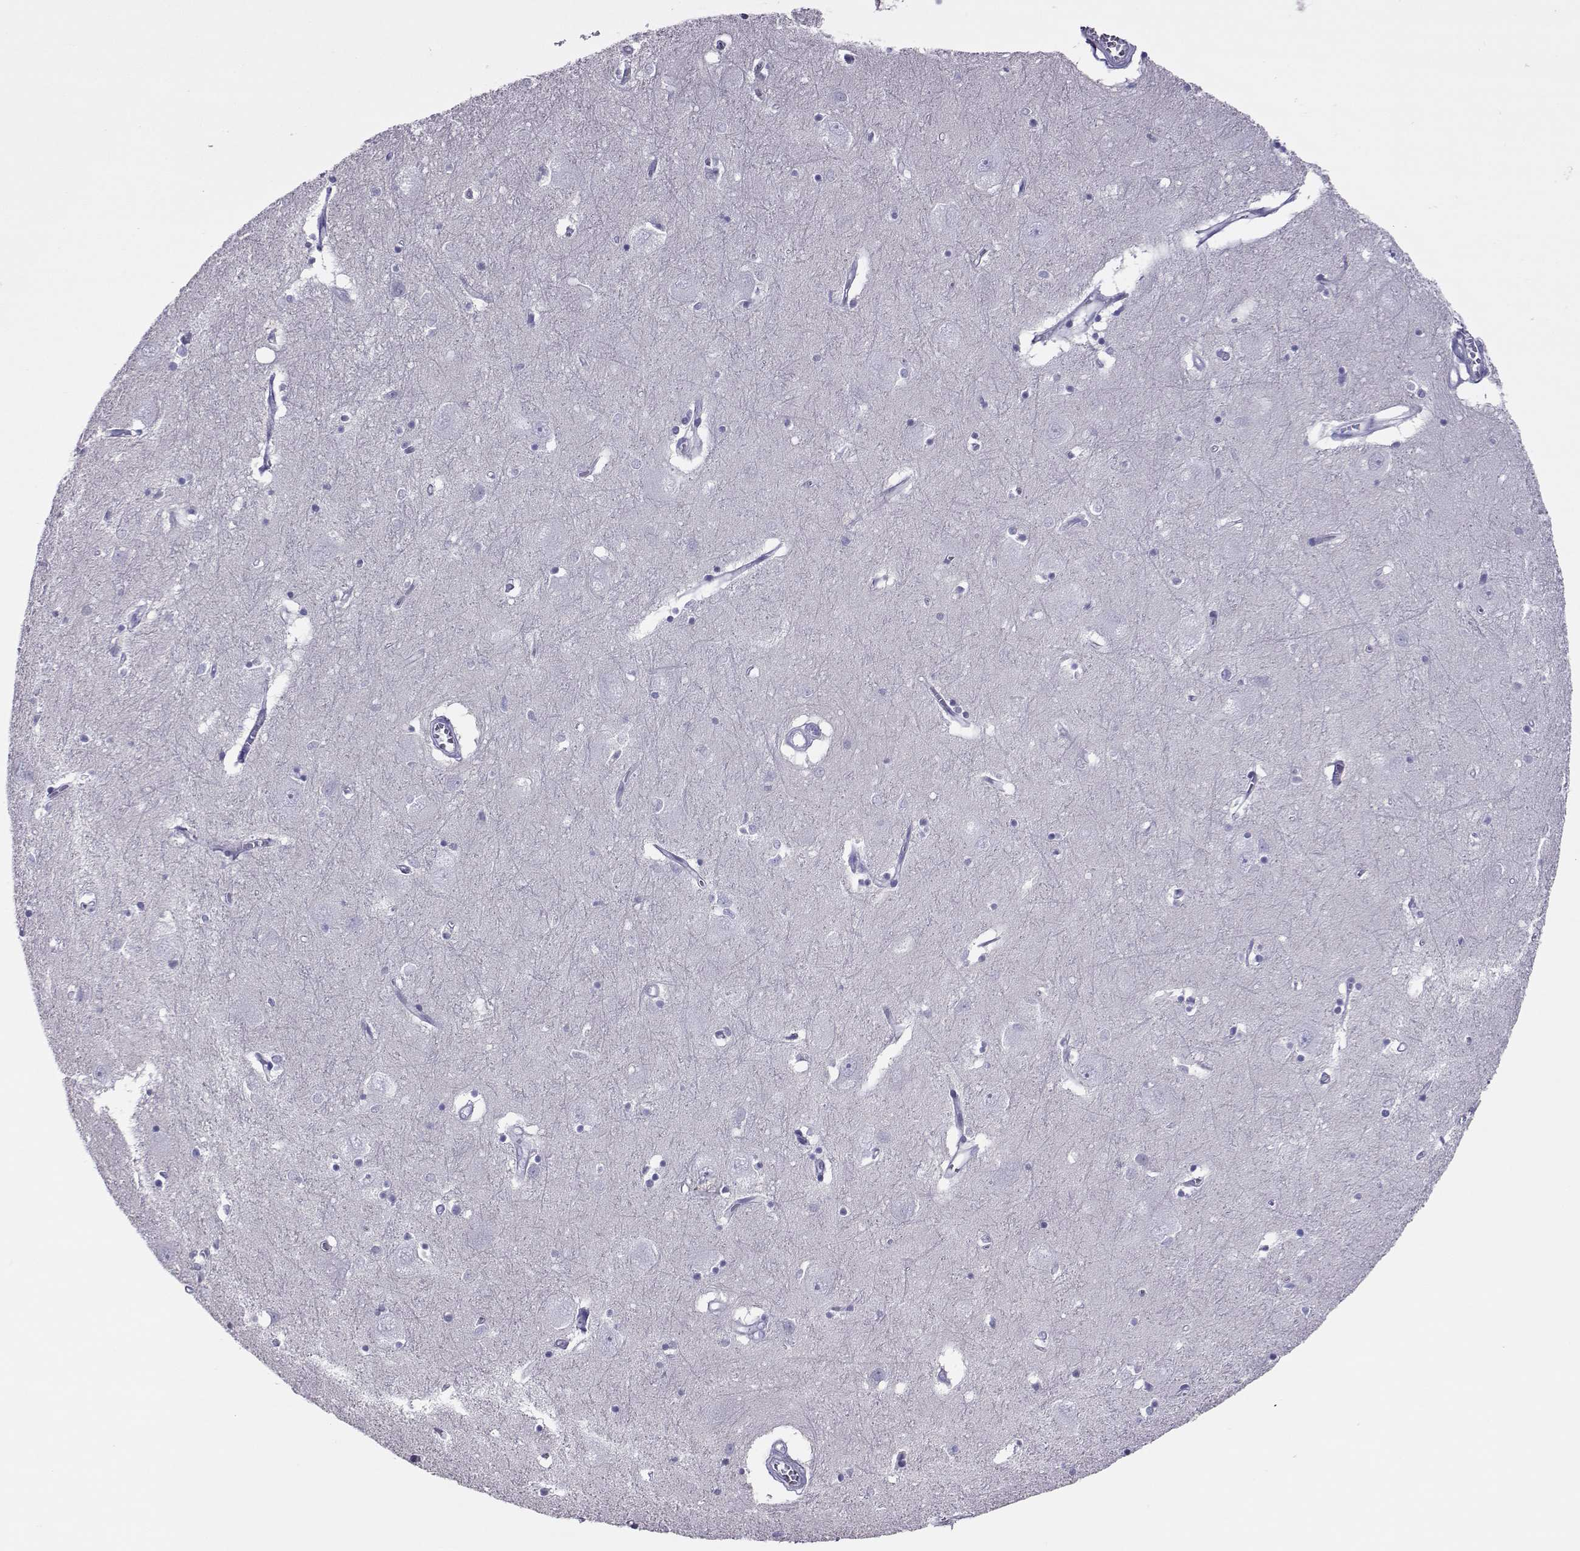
{"staining": {"intensity": "negative", "quantity": "none", "location": "none"}, "tissue": "caudate", "cell_type": "Glial cells", "image_type": "normal", "snomed": [{"axis": "morphology", "description": "Normal tissue, NOS"}, {"axis": "topography", "description": "Lateral ventricle wall"}], "caption": "This is an IHC histopathology image of unremarkable human caudate. There is no expression in glial cells.", "gene": "TRPM7", "patient": {"sex": "male", "age": 54}}